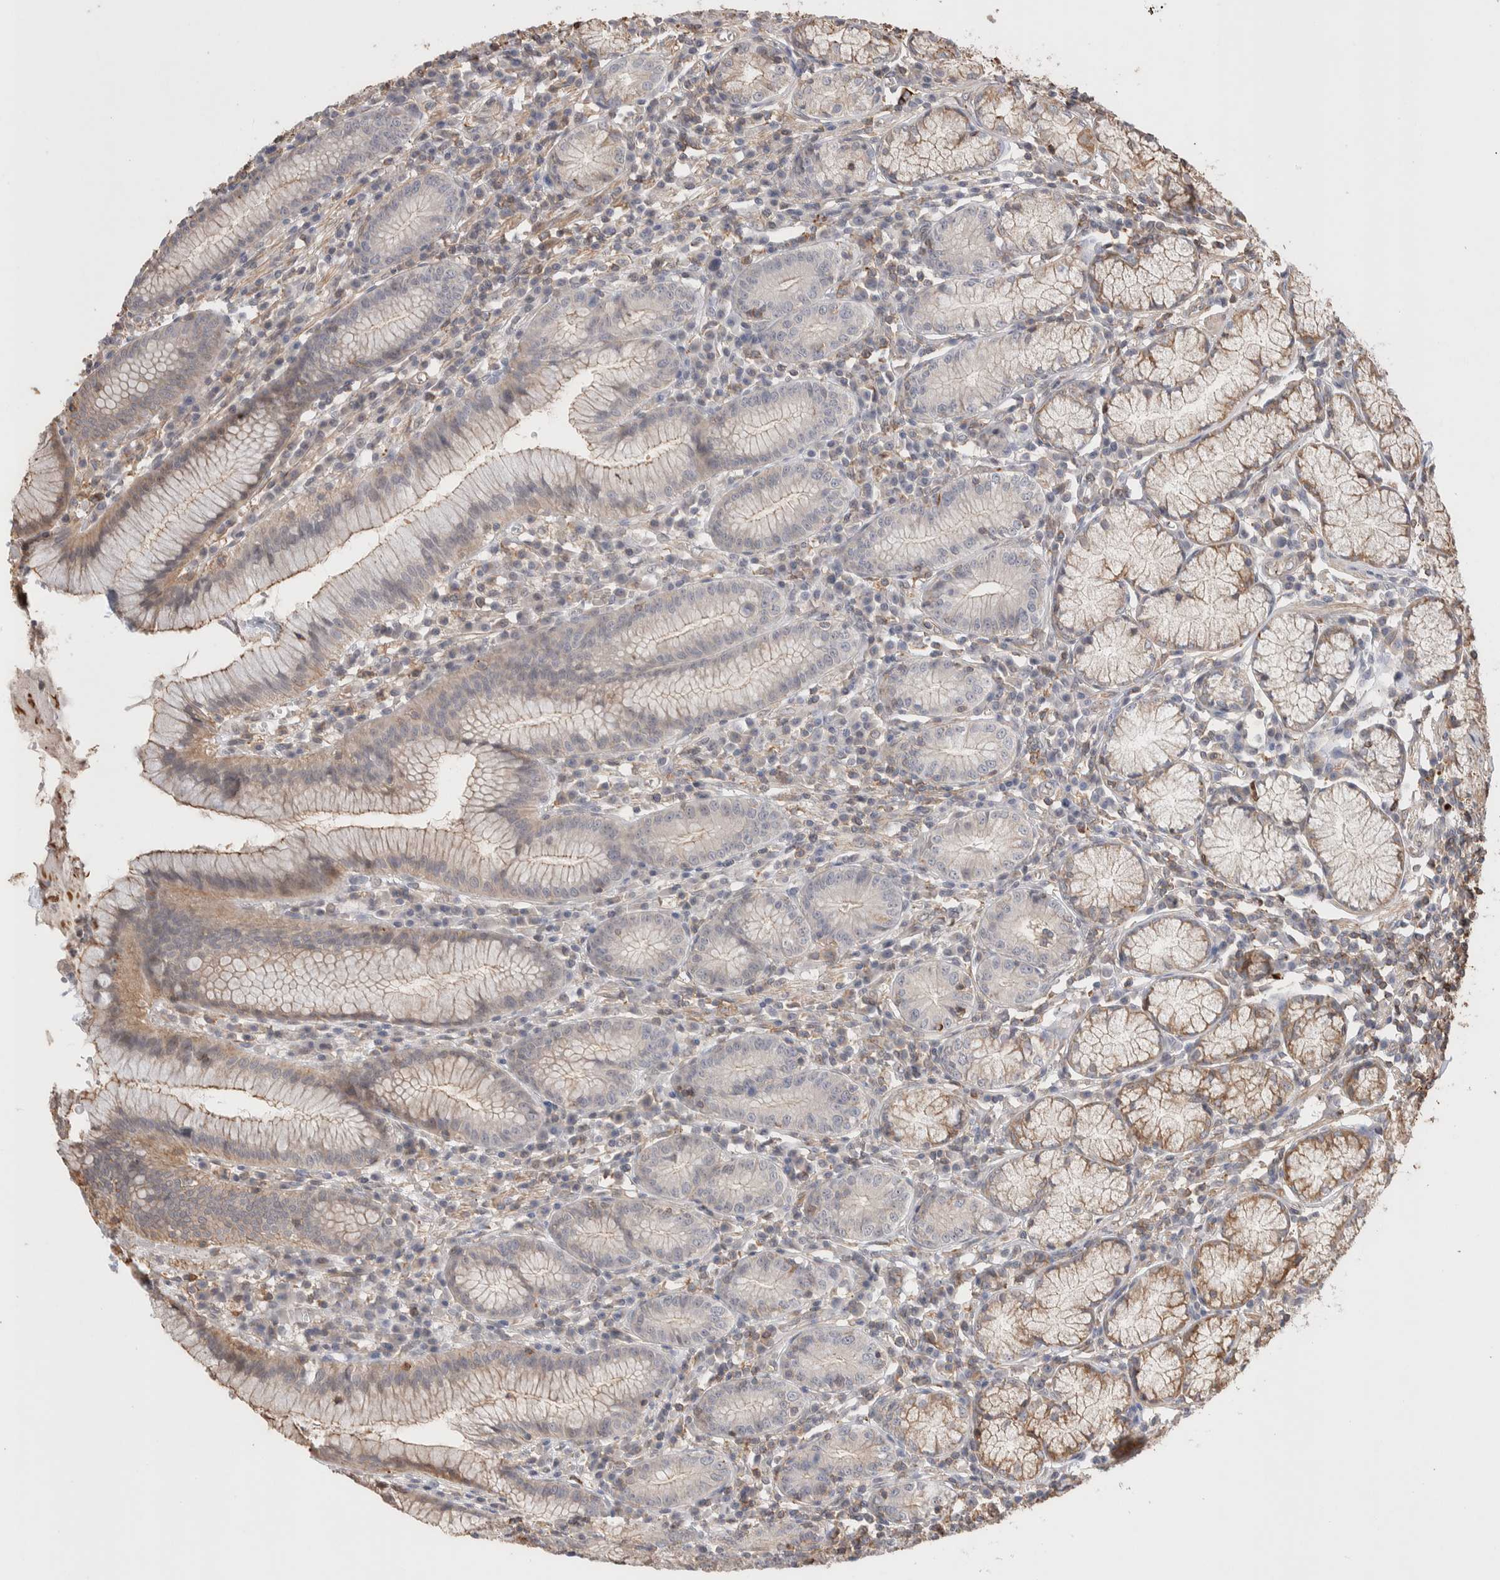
{"staining": {"intensity": "moderate", "quantity": "25%-75%", "location": "cytoplasmic/membranous"}, "tissue": "stomach", "cell_type": "Glandular cells", "image_type": "normal", "snomed": [{"axis": "morphology", "description": "Normal tissue, NOS"}, {"axis": "topography", "description": "Stomach"}], "caption": "Immunohistochemistry (IHC) micrograph of benign stomach: human stomach stained using immunohistochemistry (IHC) exhibits medium levels of moderate protein expression localized specifically in the cytoplasmic/membranous of glandular cells, appearing as a cytoplasmic/membranous brown color.", "gene": "ZNF704", "patient": {"sex": "male", "age": 55}}